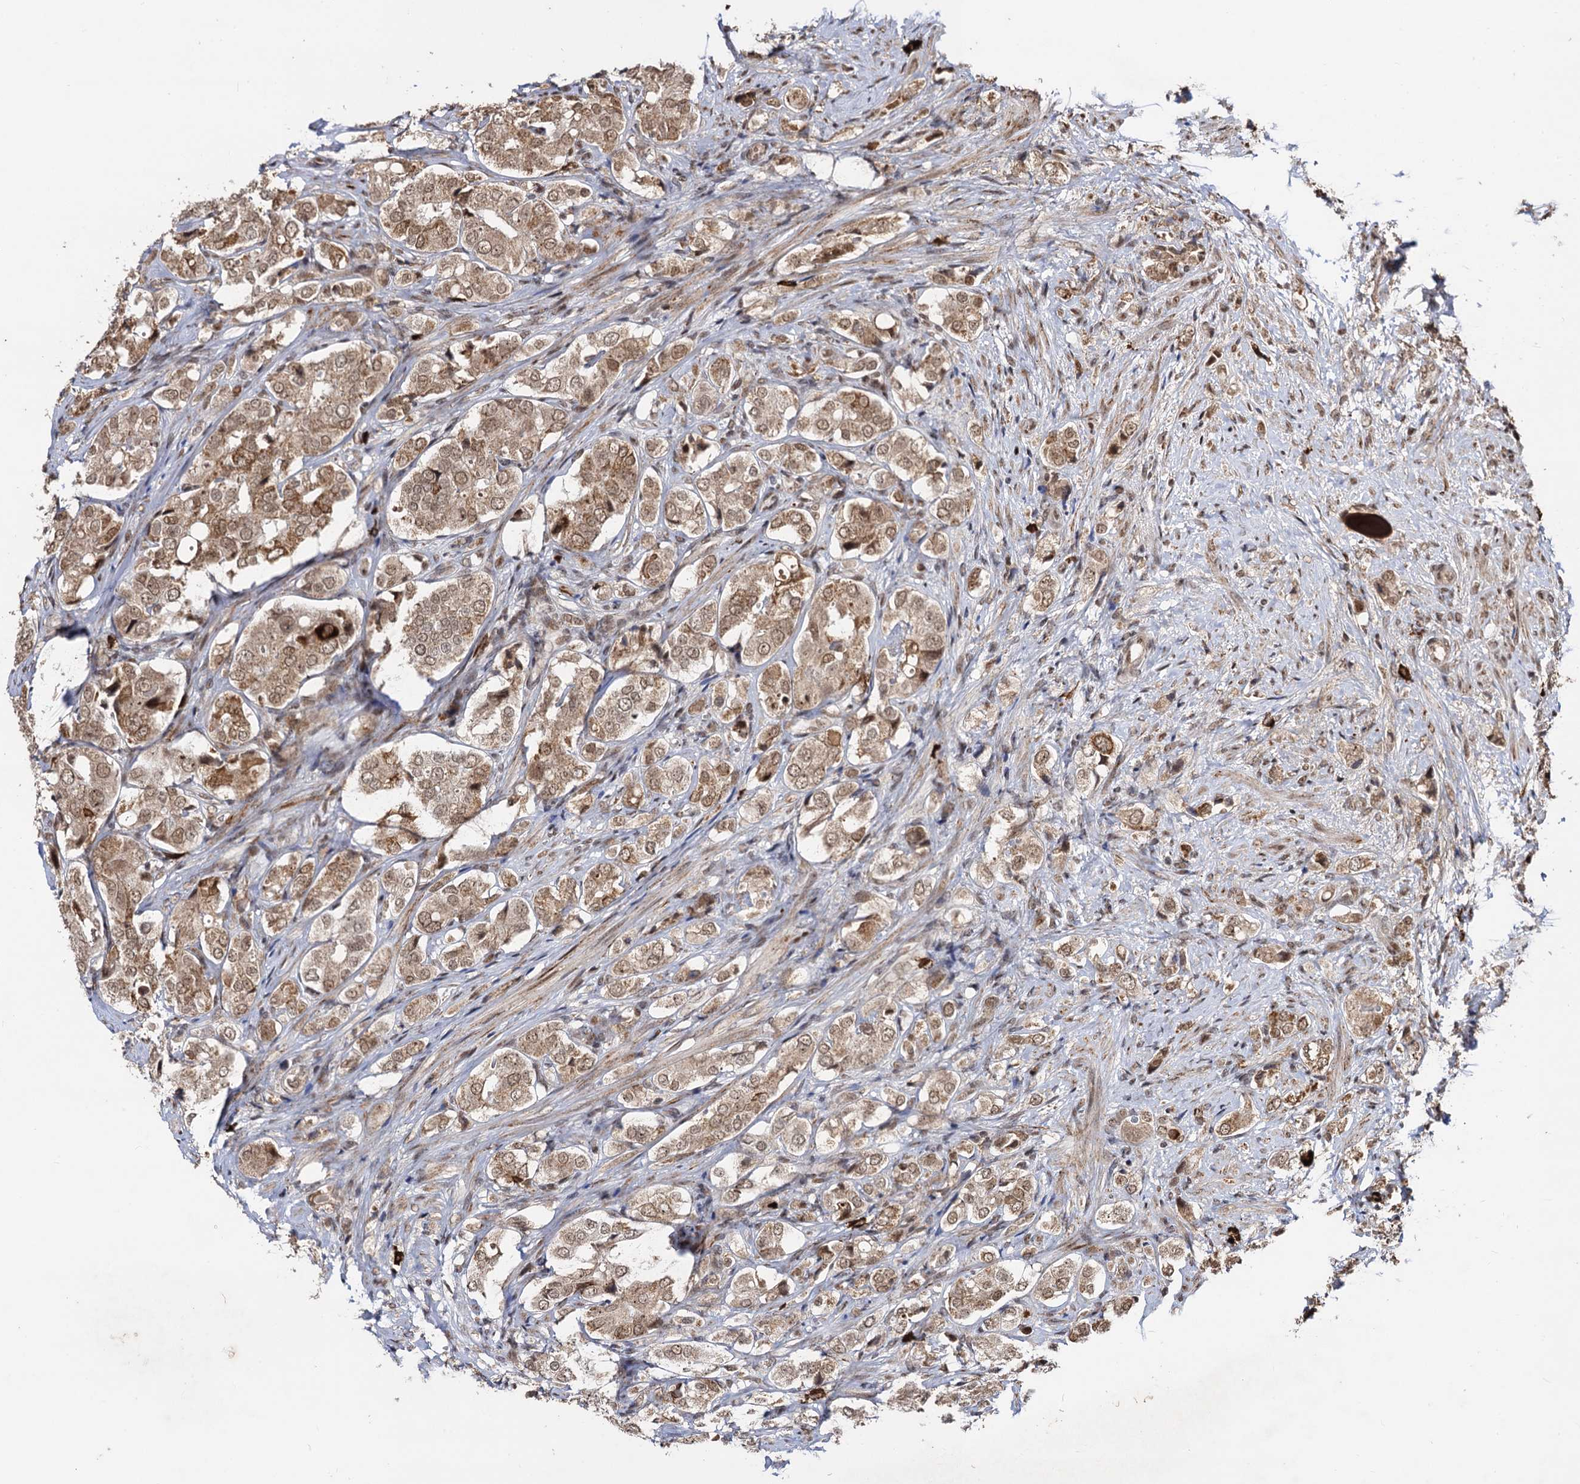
{"staining": {"intensity": "moderate", "quantity": ">75%", "location": "cytoplasmic/membranous,nuclear"}, "tissue": "prostate cancer", "cell_type": "Tumor cells", "image_type": "cancer", "snomed": [{"axis": "morphology", "description": "Adenocarcinoma, High grade"}, {"axis": "topography", "description": "Prostate"}], "caption": "Brown immunohistochemical staining in prostate cancer reveals moderate cytoplasmic/membranous and nuclear staining in about >75% of tumor cells.", "gene": "SFSWAP", "patient": {"sex": "male", "age": 65}}